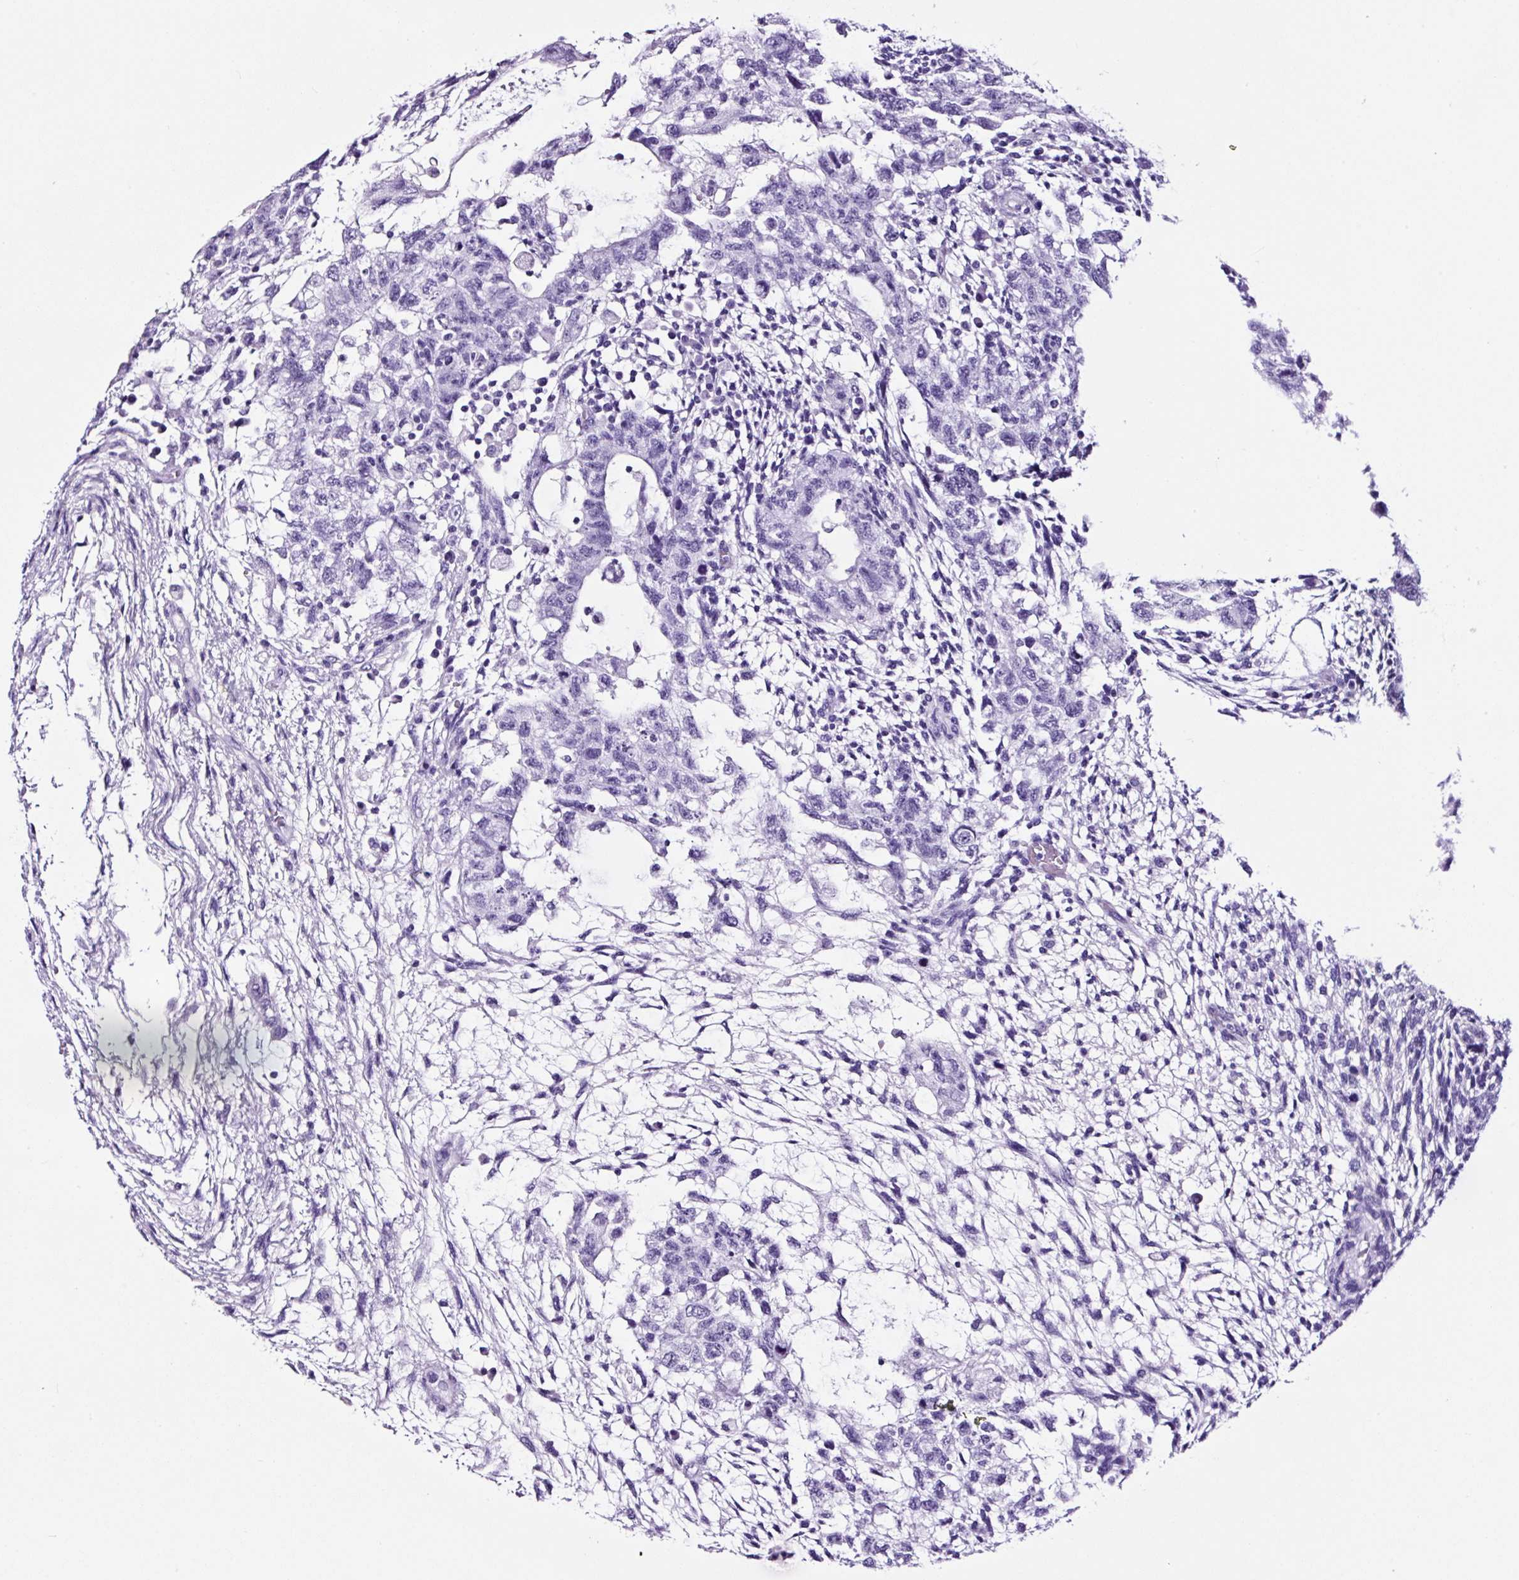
{"staining": {"intensity": "negative", "quantity": "none", "location": "none"}, "tissue": "testis cancer", "cell_type": "Tumor cells", "image_type": "cancer", "snomed": [{"axis": "morphology", "description": "Normal tissue, NOS"}, {"axis": "morphology", "description": "Carcinoma, Embryonal, NOS"}, {"axis": "topography", "description": "Testis"}], "caption": "The micrograph shows no significant staining in tumor cells of testis cancer. (Brightfield microscopy of DAB (3,3'-diaminobenzidine) immunohistochemistry (IHC) at high magnification).", "gene": "FBXL7", "patient": {"sex": "male", "age": 36}}